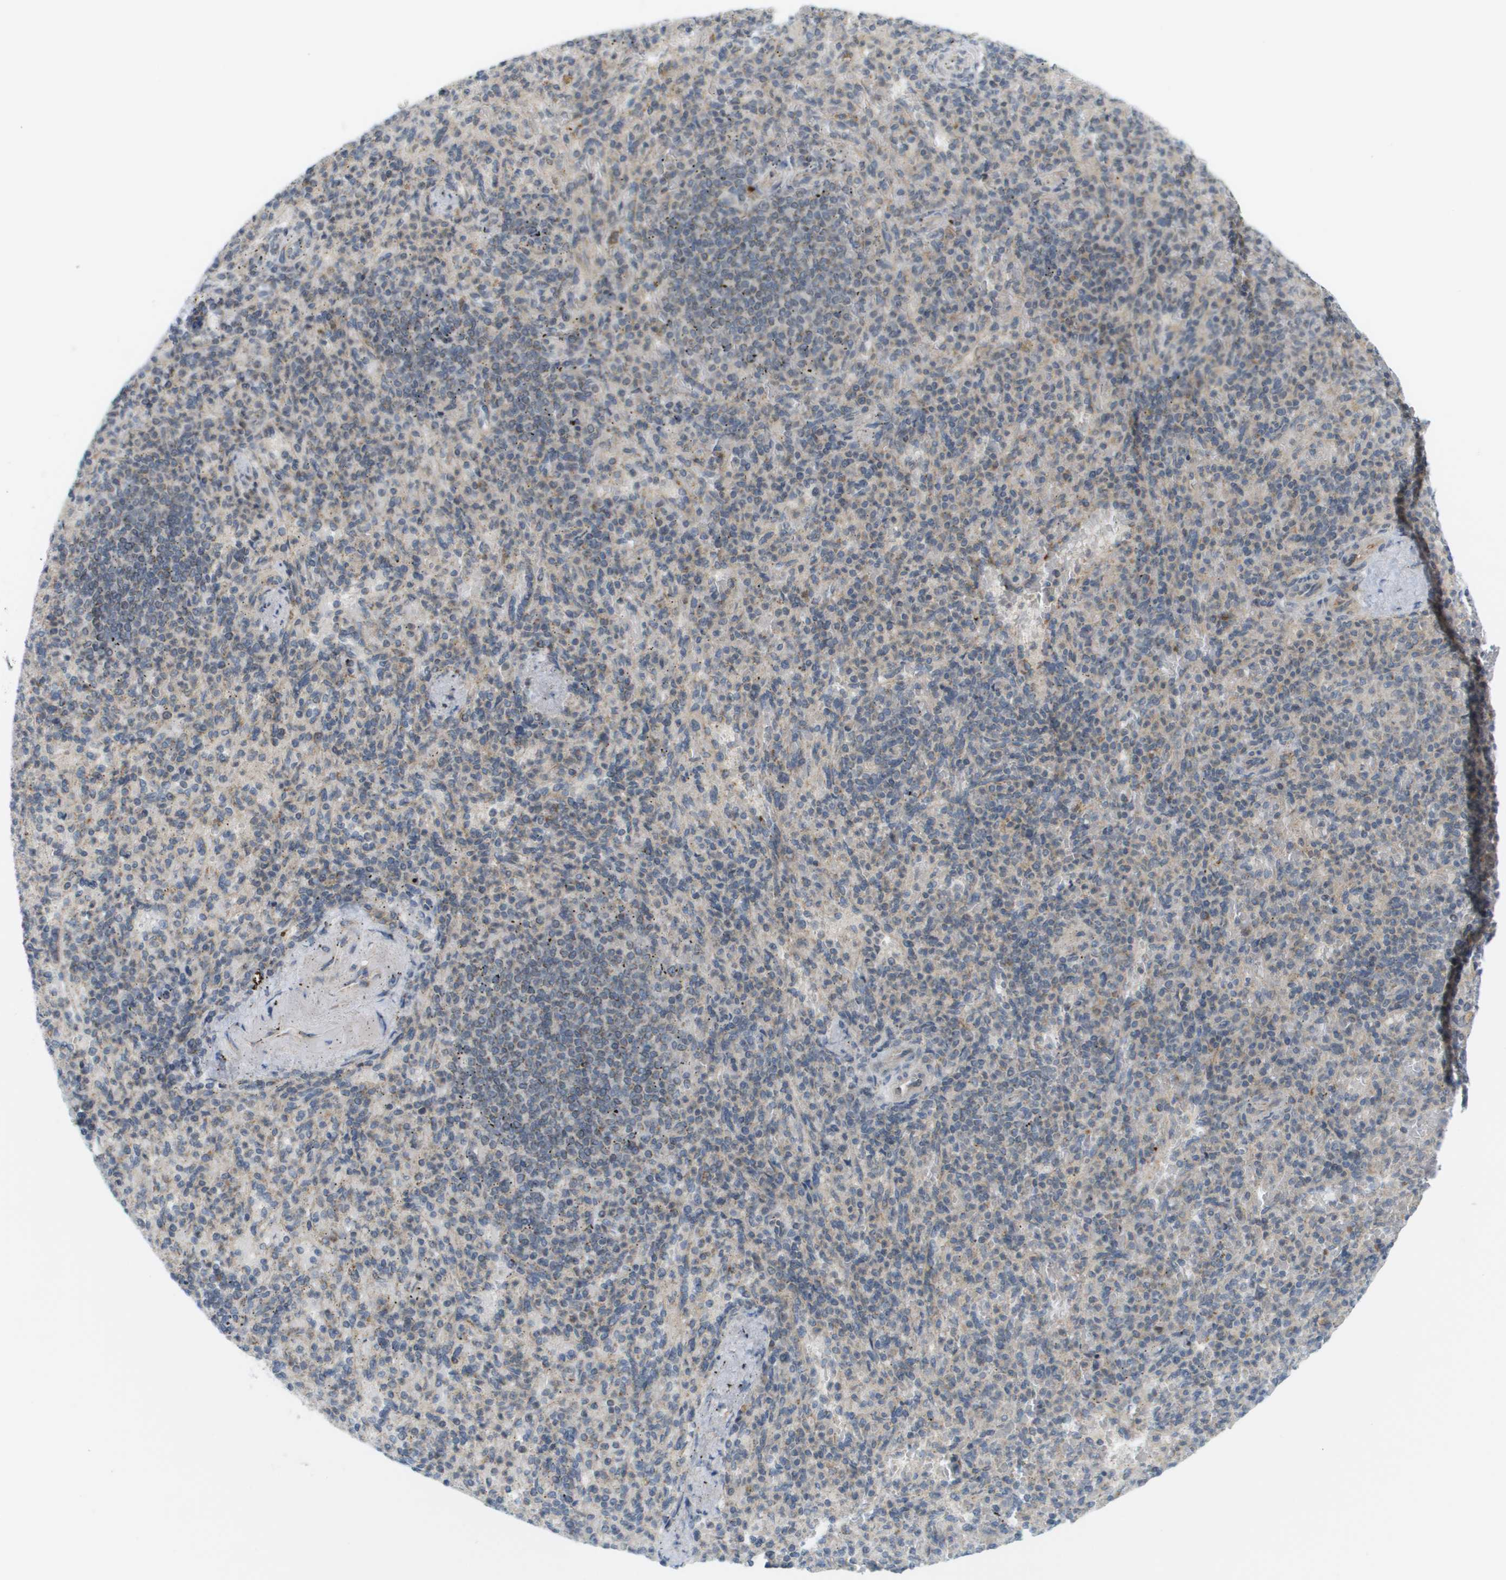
{"staining": {"intensity": "negative", "quantity": "none", "location": "none"}, "tissue": "spleen", "cell_type": "Cells in red pulp", "image_type": "normal", "snomed": [{"axis": "morphology", "description": "Normal tissue, NOS"}, {"axis": "topography", "description": "Spleen"}], "caption": "High power microscopy image of an immunohistochemistry (IHC) micrograph of benign spleen, revealing no significant staining in cells in red pulp.", "gene": "PROC", "patient": {"sex": "female", "age": 74}}